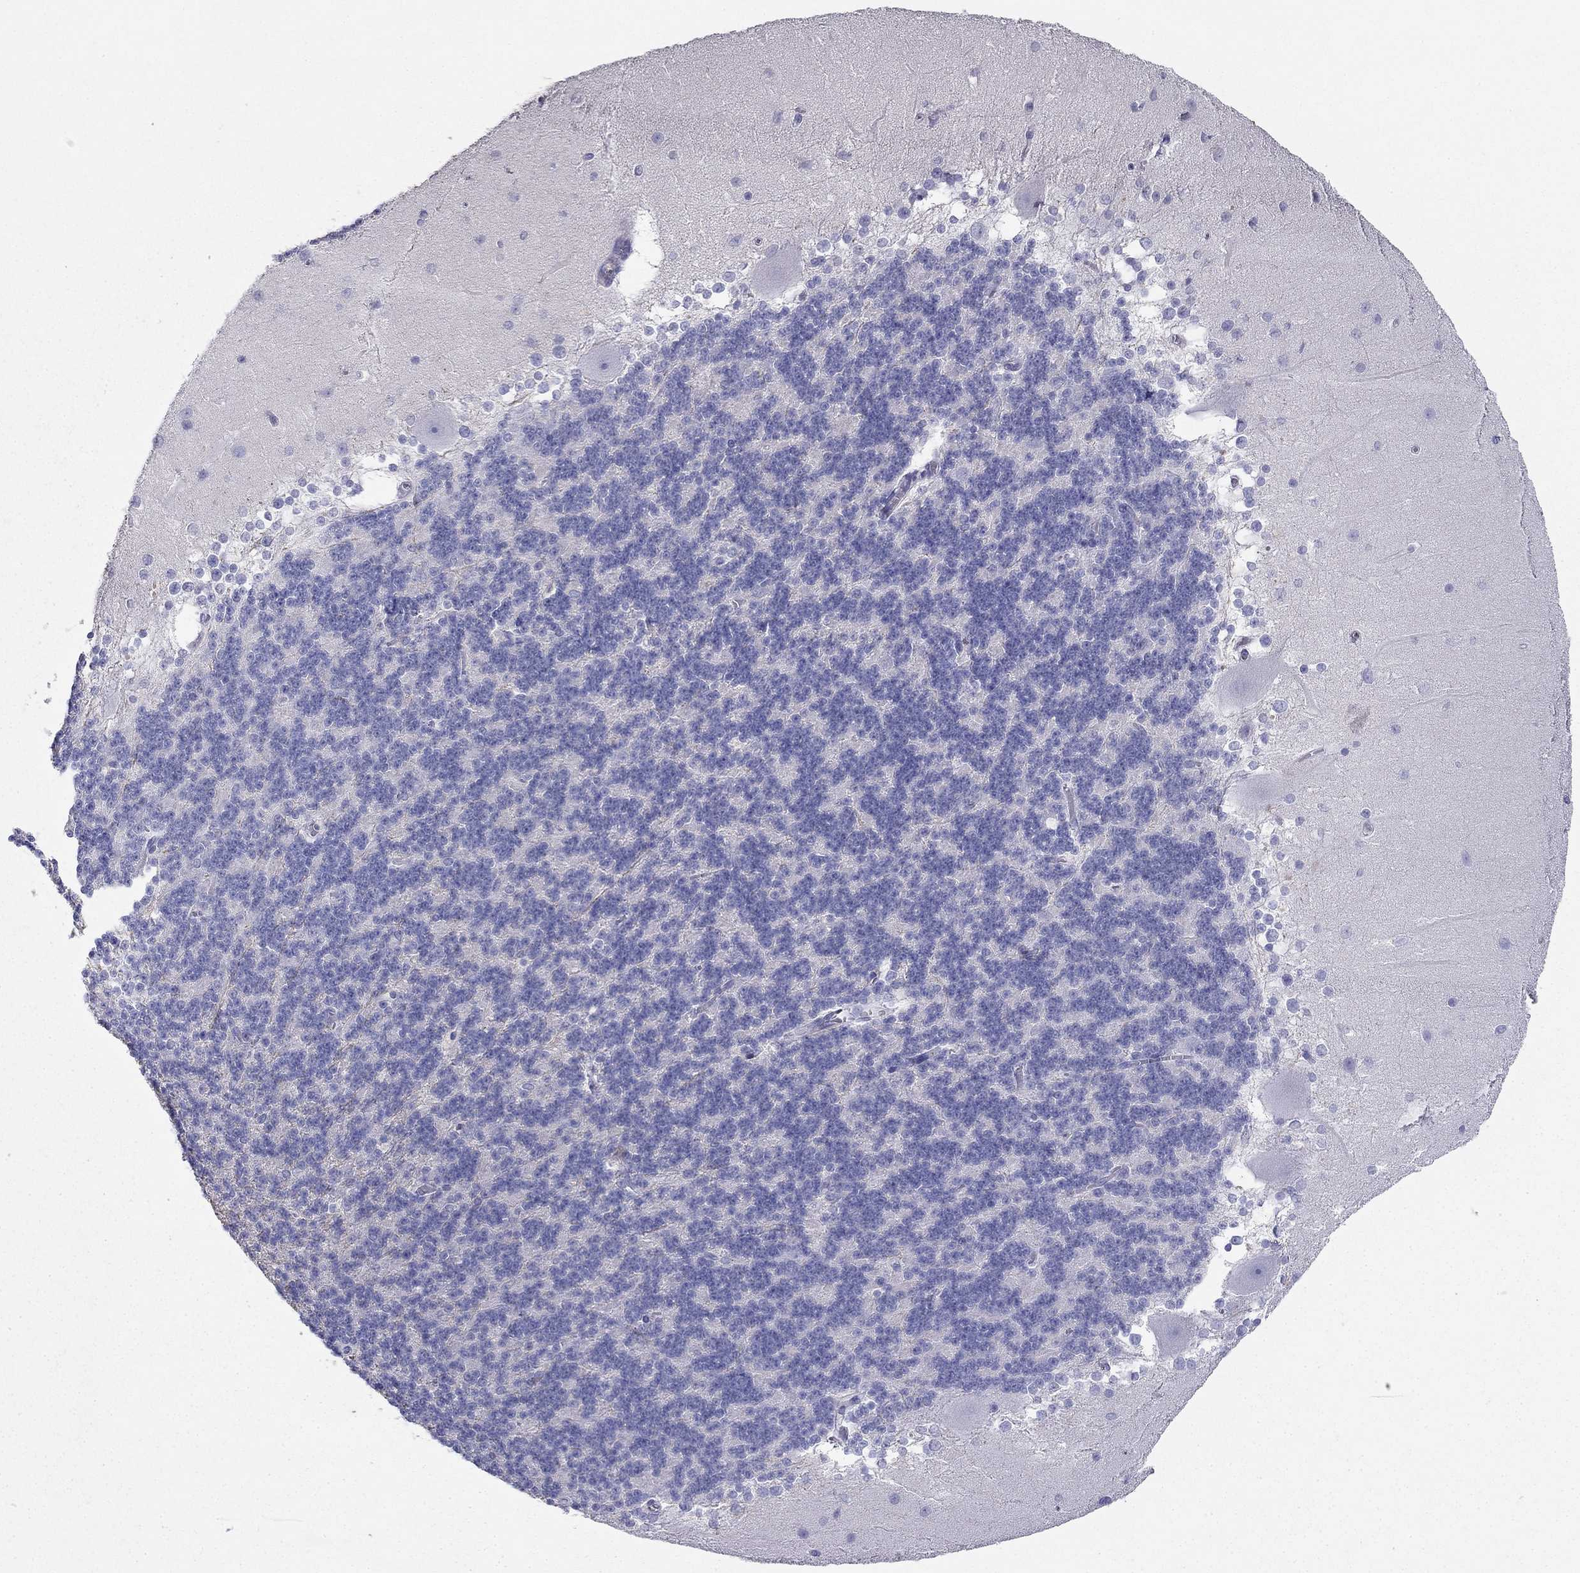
{"staining": {"intensity": "negative", "quantity": "none", "location": "none"}, "tissue": "cerebellum", "cell_type": "Cells in granular layer", "image_type": "normal", "snomed": [{"axis": "morphology", "description": "Normal tissue, NOS"}, {"axis": "topography", "description": "Cerebellum"}], "caption": "High magnification brightfield microscopy of benign cerebellum stained with DAB (brown) and counterstained with hematoxylin (blue): cells in granular layer show no significant positivity. (Immunohistochemistry, brightfield microscopy, high magnification).", "gene": "LY6H", "patient": {"sex": "female", "age": 19}}